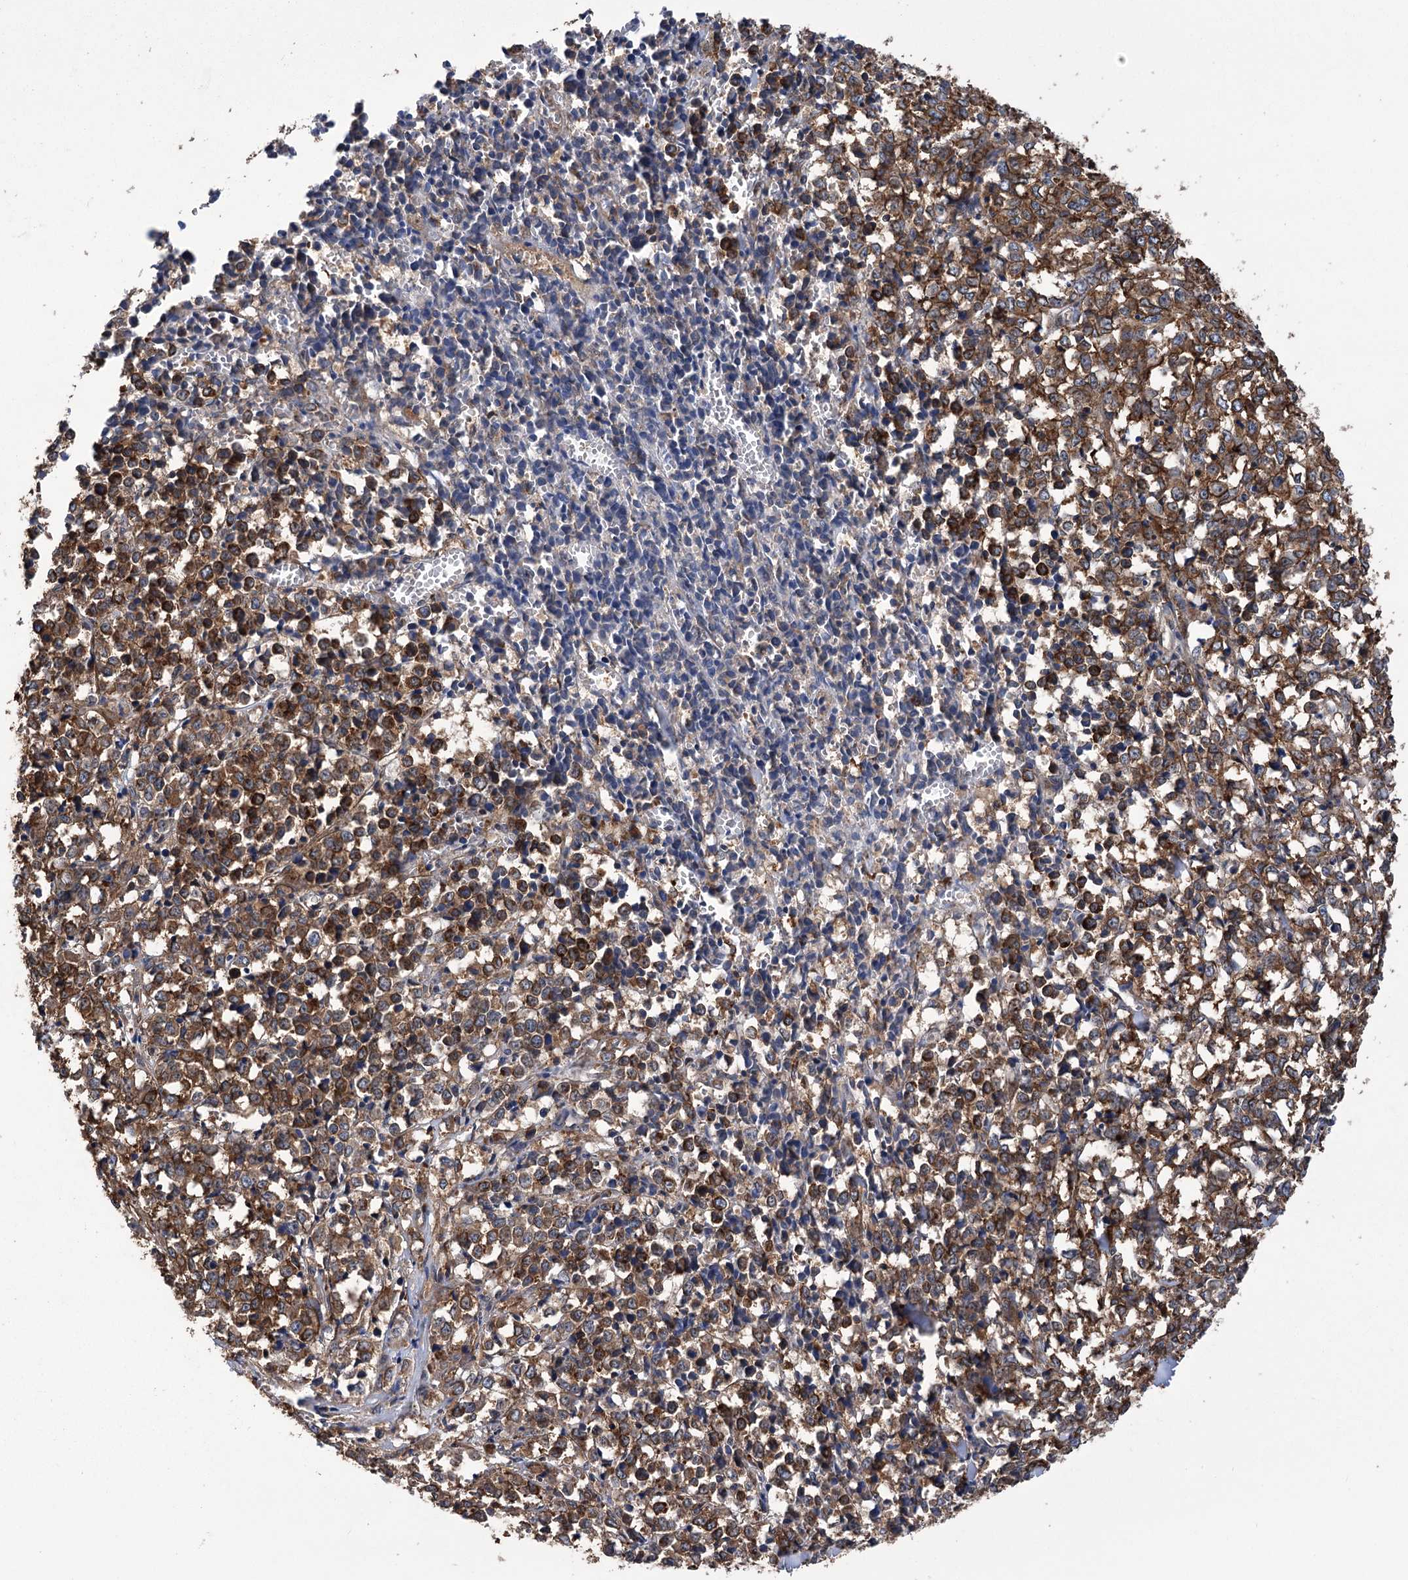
{"staining": {"intensity": "moderate", "quantity": ">75%", "location": "cytoplasmic/membranous"}, "tissue": "melanoma", "cell_type": "Tumor cells", "image_type": "cancer", "snomed": [{"axis": "morphology", "description": "Malignant melanoma, NOS"}, {"axis": "topography", "description": "Skin"}], "caption": "A histopathology image showing moderate cytoplasmic/membranous staining in approximately >75% of tumor cells in melanoma, as visualized by brown immunohistochemical staining.", "gene": "DPP3", "patient": {"sex": "female", "age": 72}}